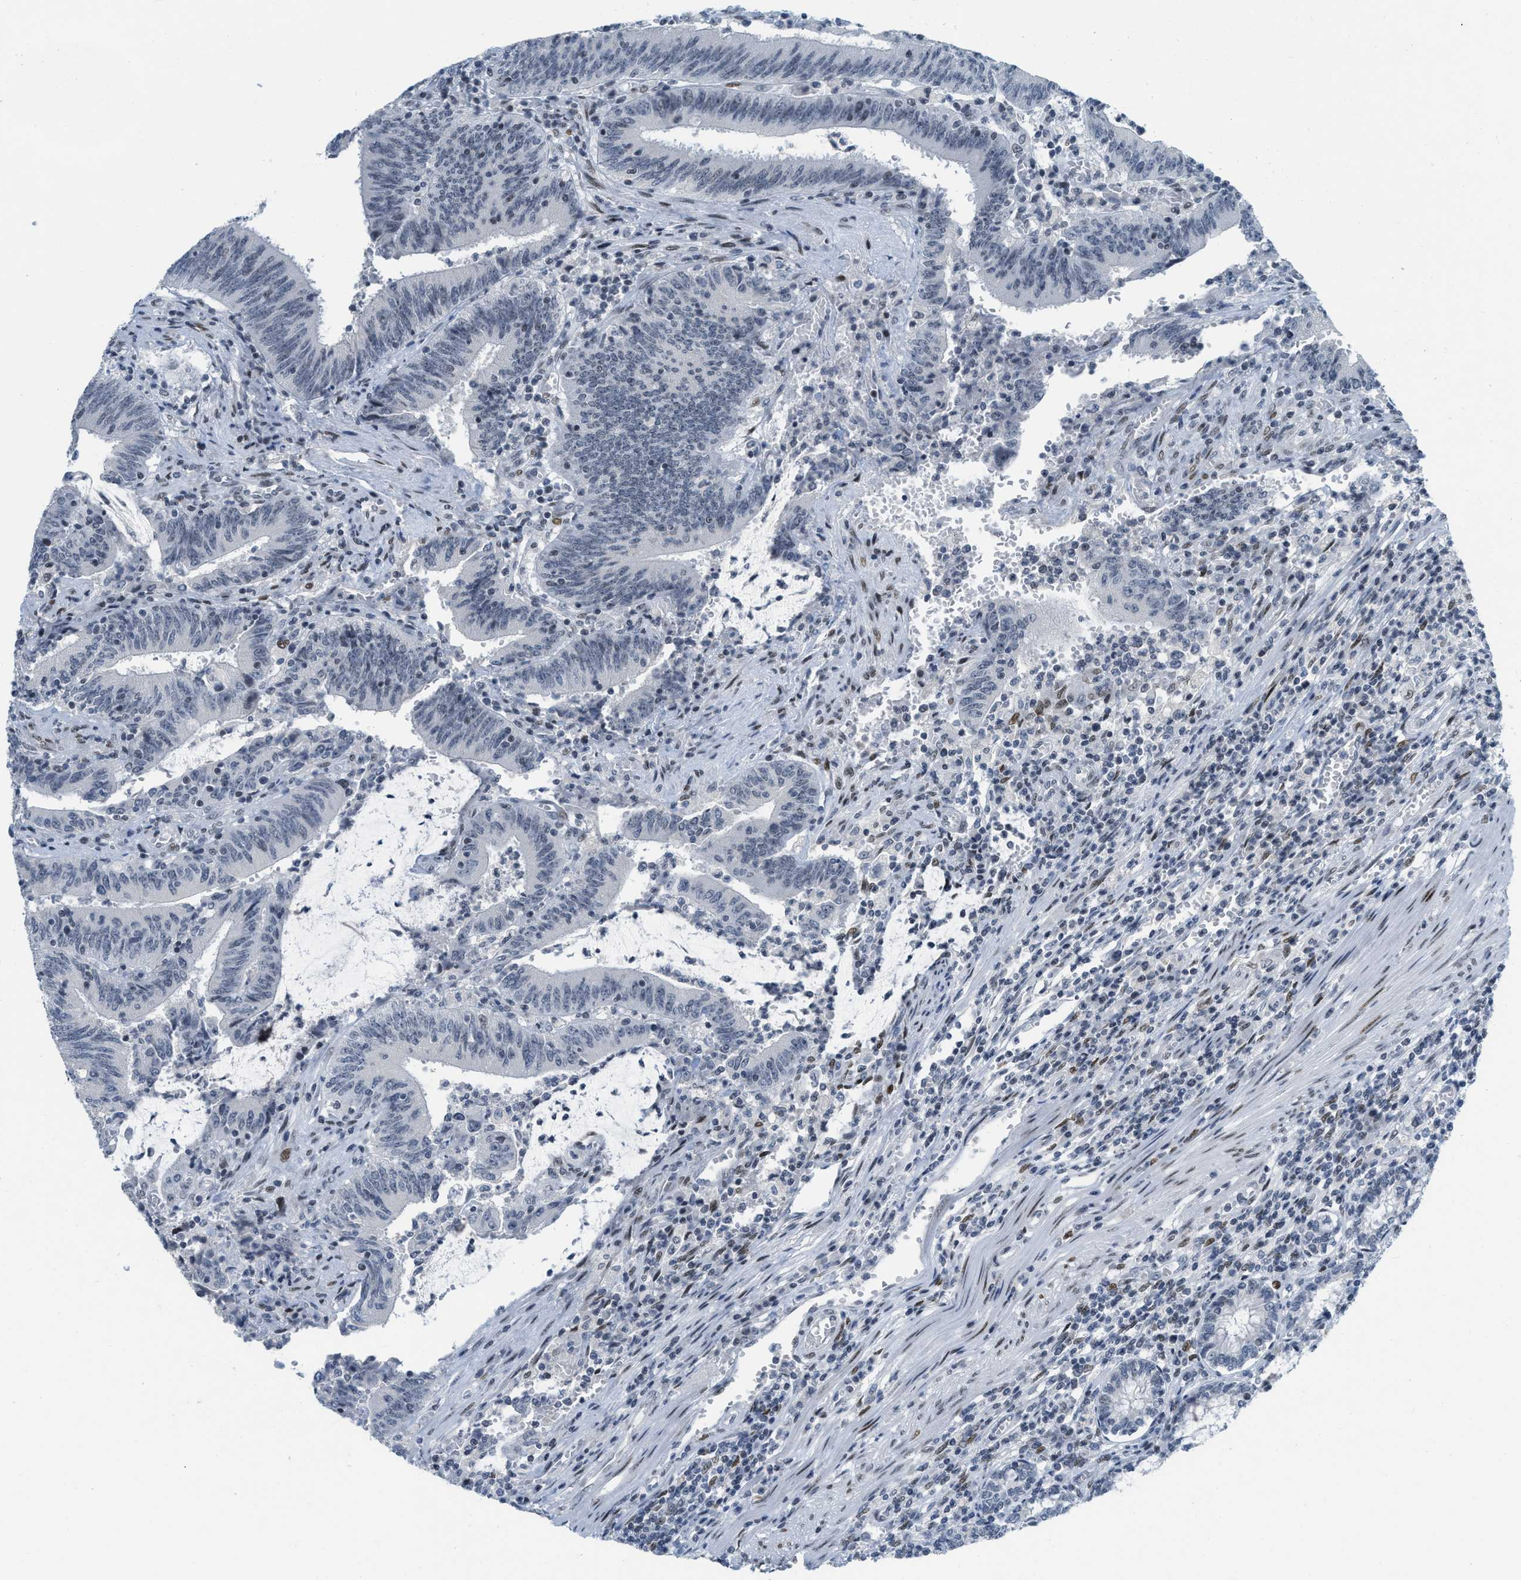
{"staining": {"intensity": "negative", "quantity": "none", "location": "none"}, "tissue": "colorectal cancer", "cell_type": "Tumor cells", "image_type": "cancer", "snomed": [{"axis": "morphology", "description": "Normal tissue, NOS"}, {"axis": "morphology", "description": "Adenocarcinoma, NOS"}, {"axis": "topography", "description": "Rectum"}], "caption": "Immunohistochemistry photomicrograph of human adenocarcinoma (colorectal) stained for a protein (brown), which reveals no positivity in tumor cells.", "gene": "PBX1", "patient": {"sex": "female", "age": 66}}